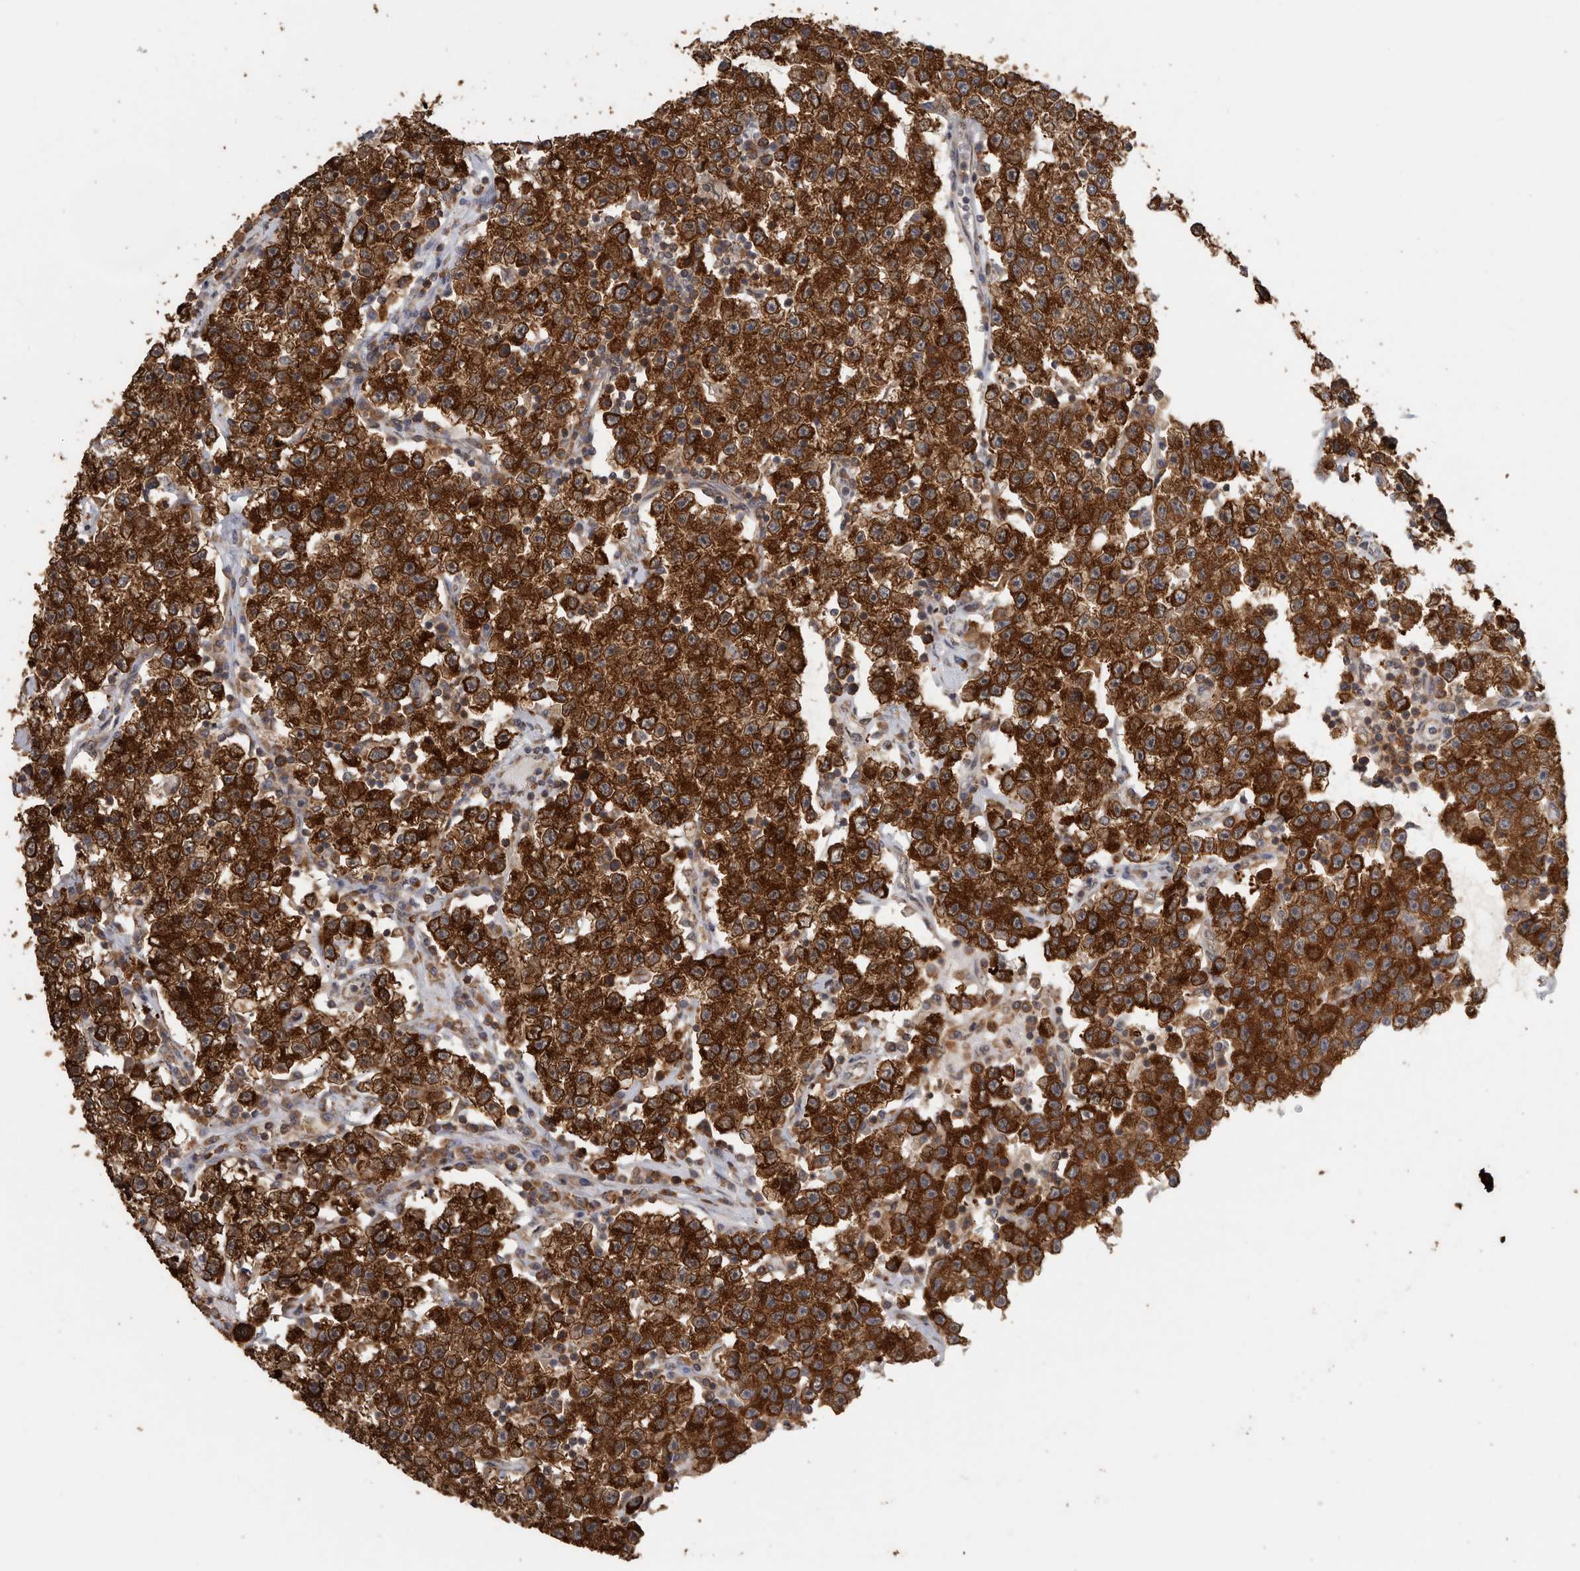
{"staining": {"intensity": "strong", "quantity": ">75%", "location": "cytoplasmic/membranous"}, "tissue": "testis cancer", "cell_type": "Tumor cells", "image_type": "cancer", "snomed": [{"axis": "morphology", "description": "Seminoma, NOS"}, {"axis": "topography", "description": "Testis"}], "caption": "Testis seminoma stained with immunohistochemistry shows strong cytoplasmic/membranous expression in approximately >75% of tumor cells. Using DAB (3,3'-diaminobenzidine) (brown) and hematoxylin (blue) stains, captured at high magnification using brightfield microscopy.", "gene": "CCT8", "patient": {"sex": "male", "age": 22}}